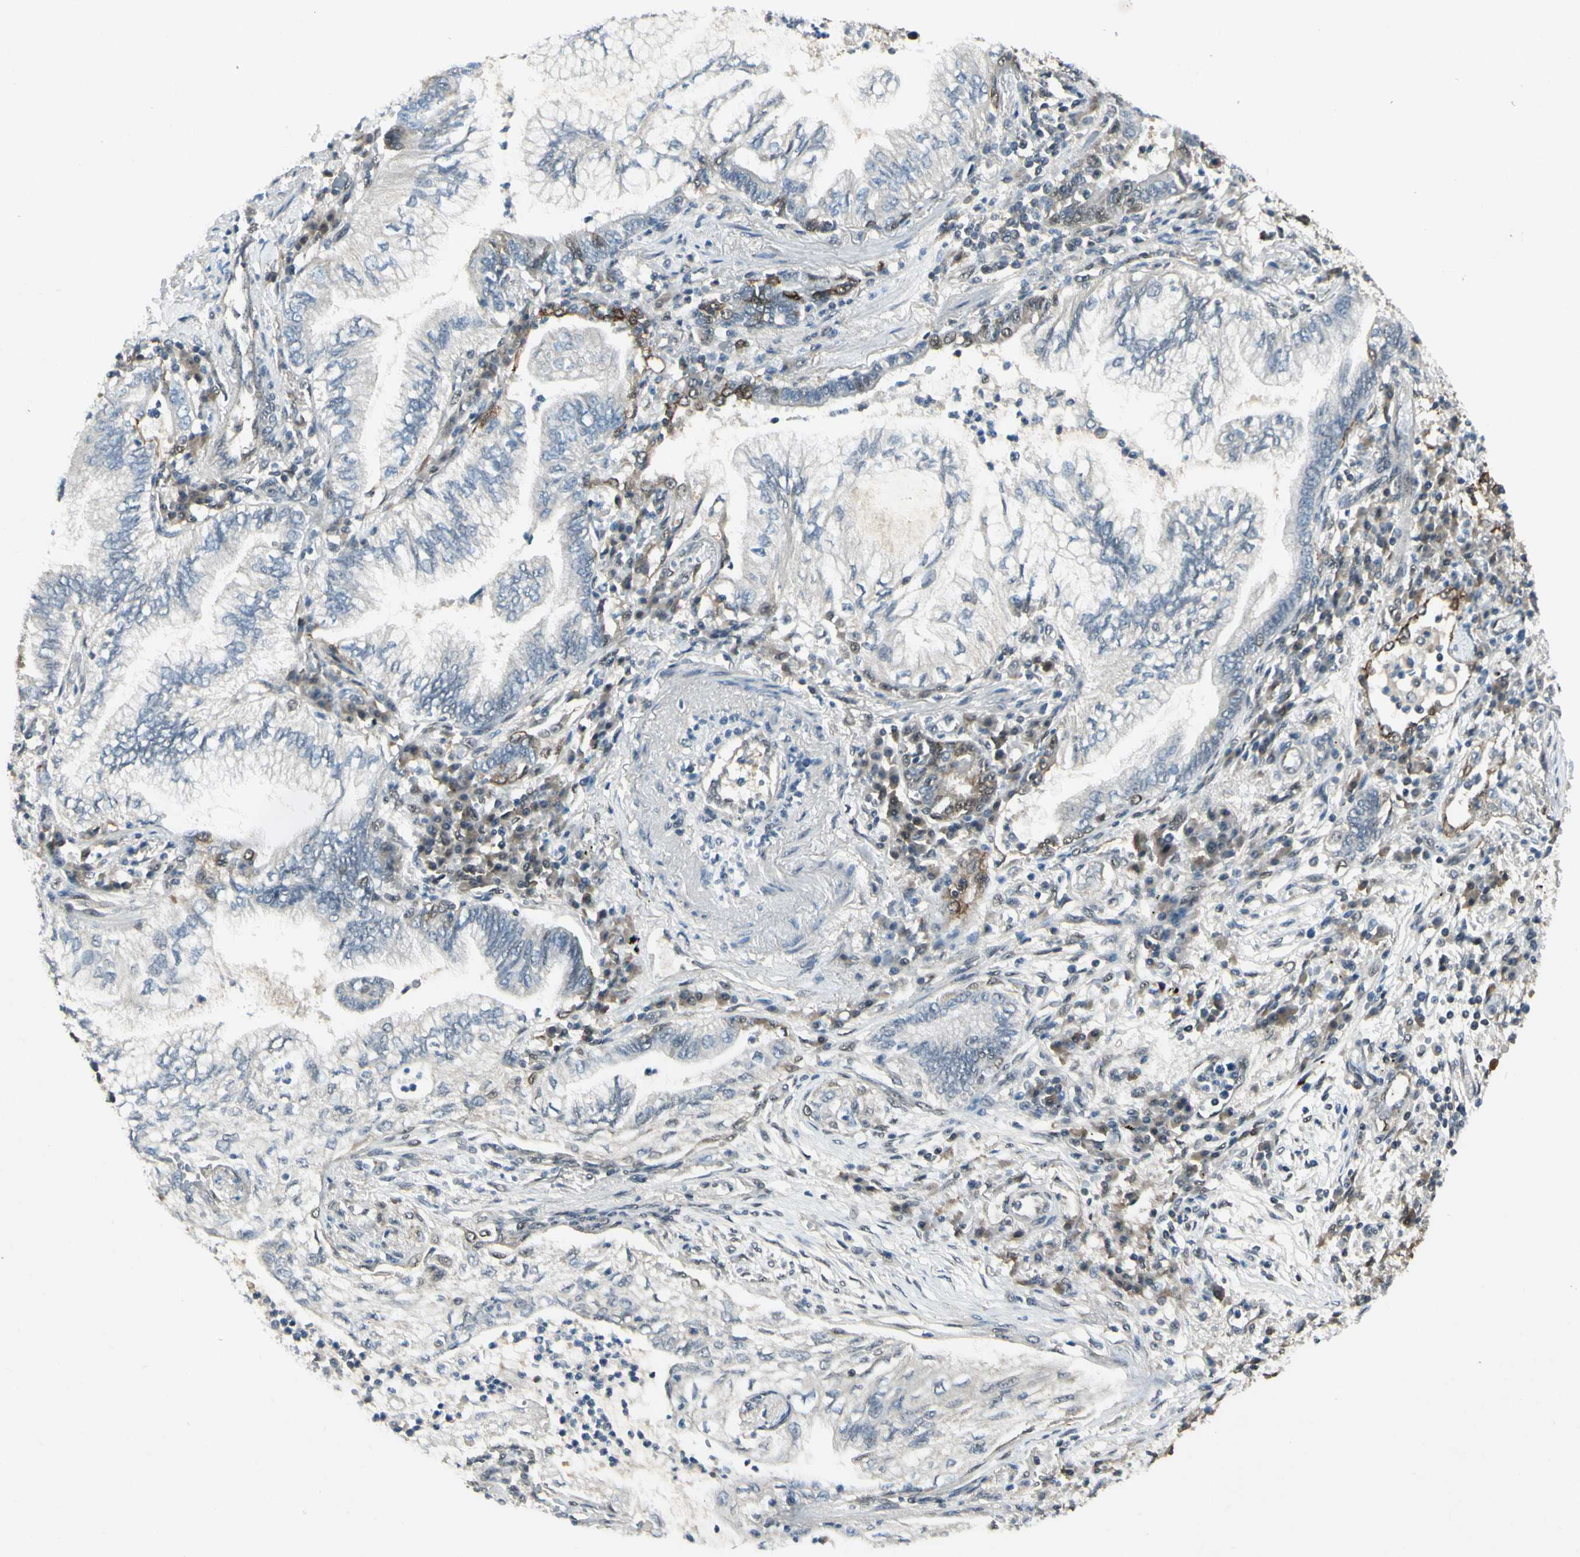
{"staining": {"intensity": "negative", "quantity": "none", "location": "none"}, "tissue": "lung cancer", "cell_type": "Tumor cells", "image_type": "cancer", "snomed": [{"axis": "morphology", "description": "Normal tissue, NOS"}, {"axis": "morphology", "description": "Adenocarcinoma, NOS"}, {"axis": "topography", "description": "Bronchus"}, {"axis": "topography", "description": "Lung"}], "caption": "A high-resolution histopathology image shows immunohistochemistry (IHC) staining of adenocarcinoma (lung), which shows no significant expression in tumor cells.", "gene": "PSMD5", "patient": {"sex": "female", "age": 70}}